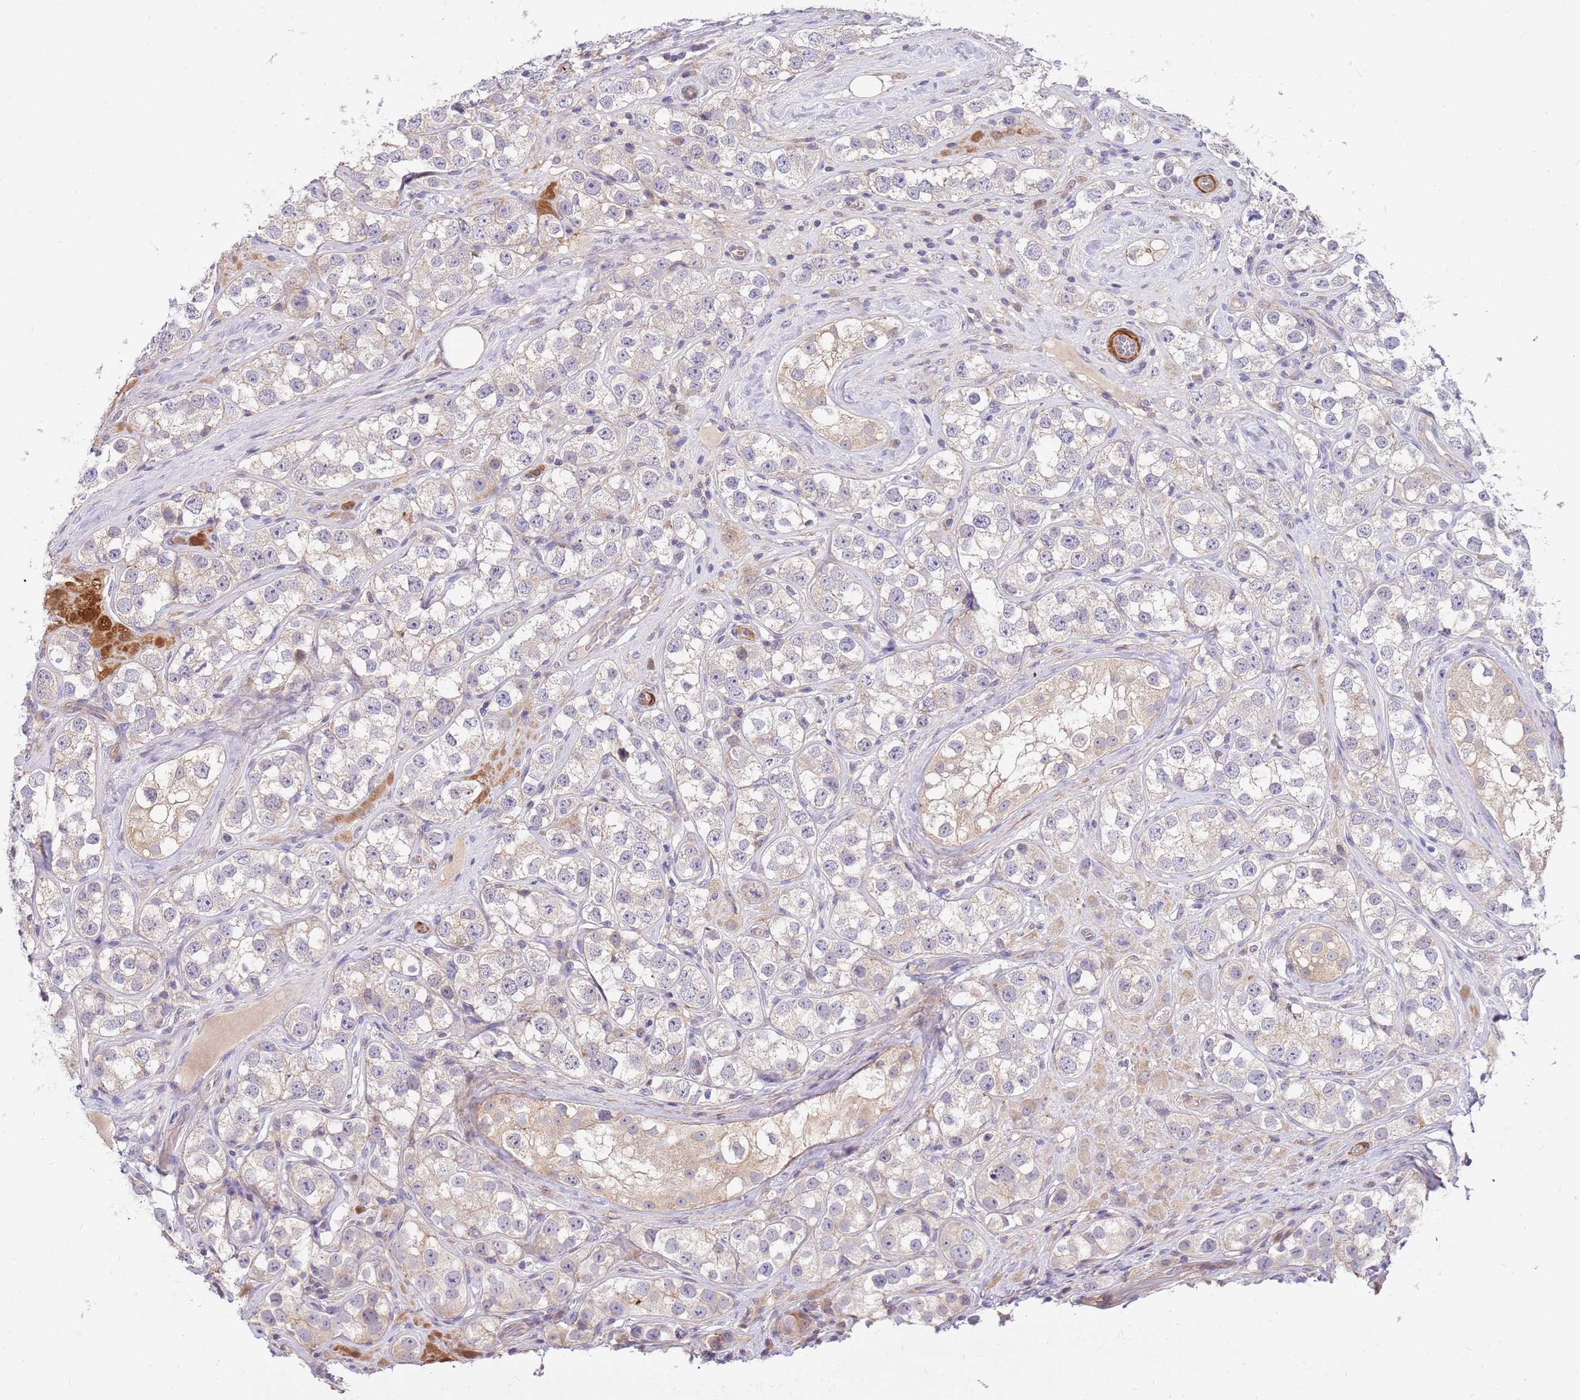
{"staining": {"intensity": "weak", "quantity": "<25%", "location": "cytoplasmic/membranous"}, "tissue": "testis cancer", "cell_type": "Tumor cells", "image_type": "cancer", "snomed": [{"axis": "morphology", "description": "Seminoma, NOS"}, {"axis": "topography", "description": "Testis"}], "caption": "A micrograph of testis seminoma stained for a protein reveals no brown staining in tumor cells.", "gene": "MVD", "patient": {"sex": "male", "age": 28}}